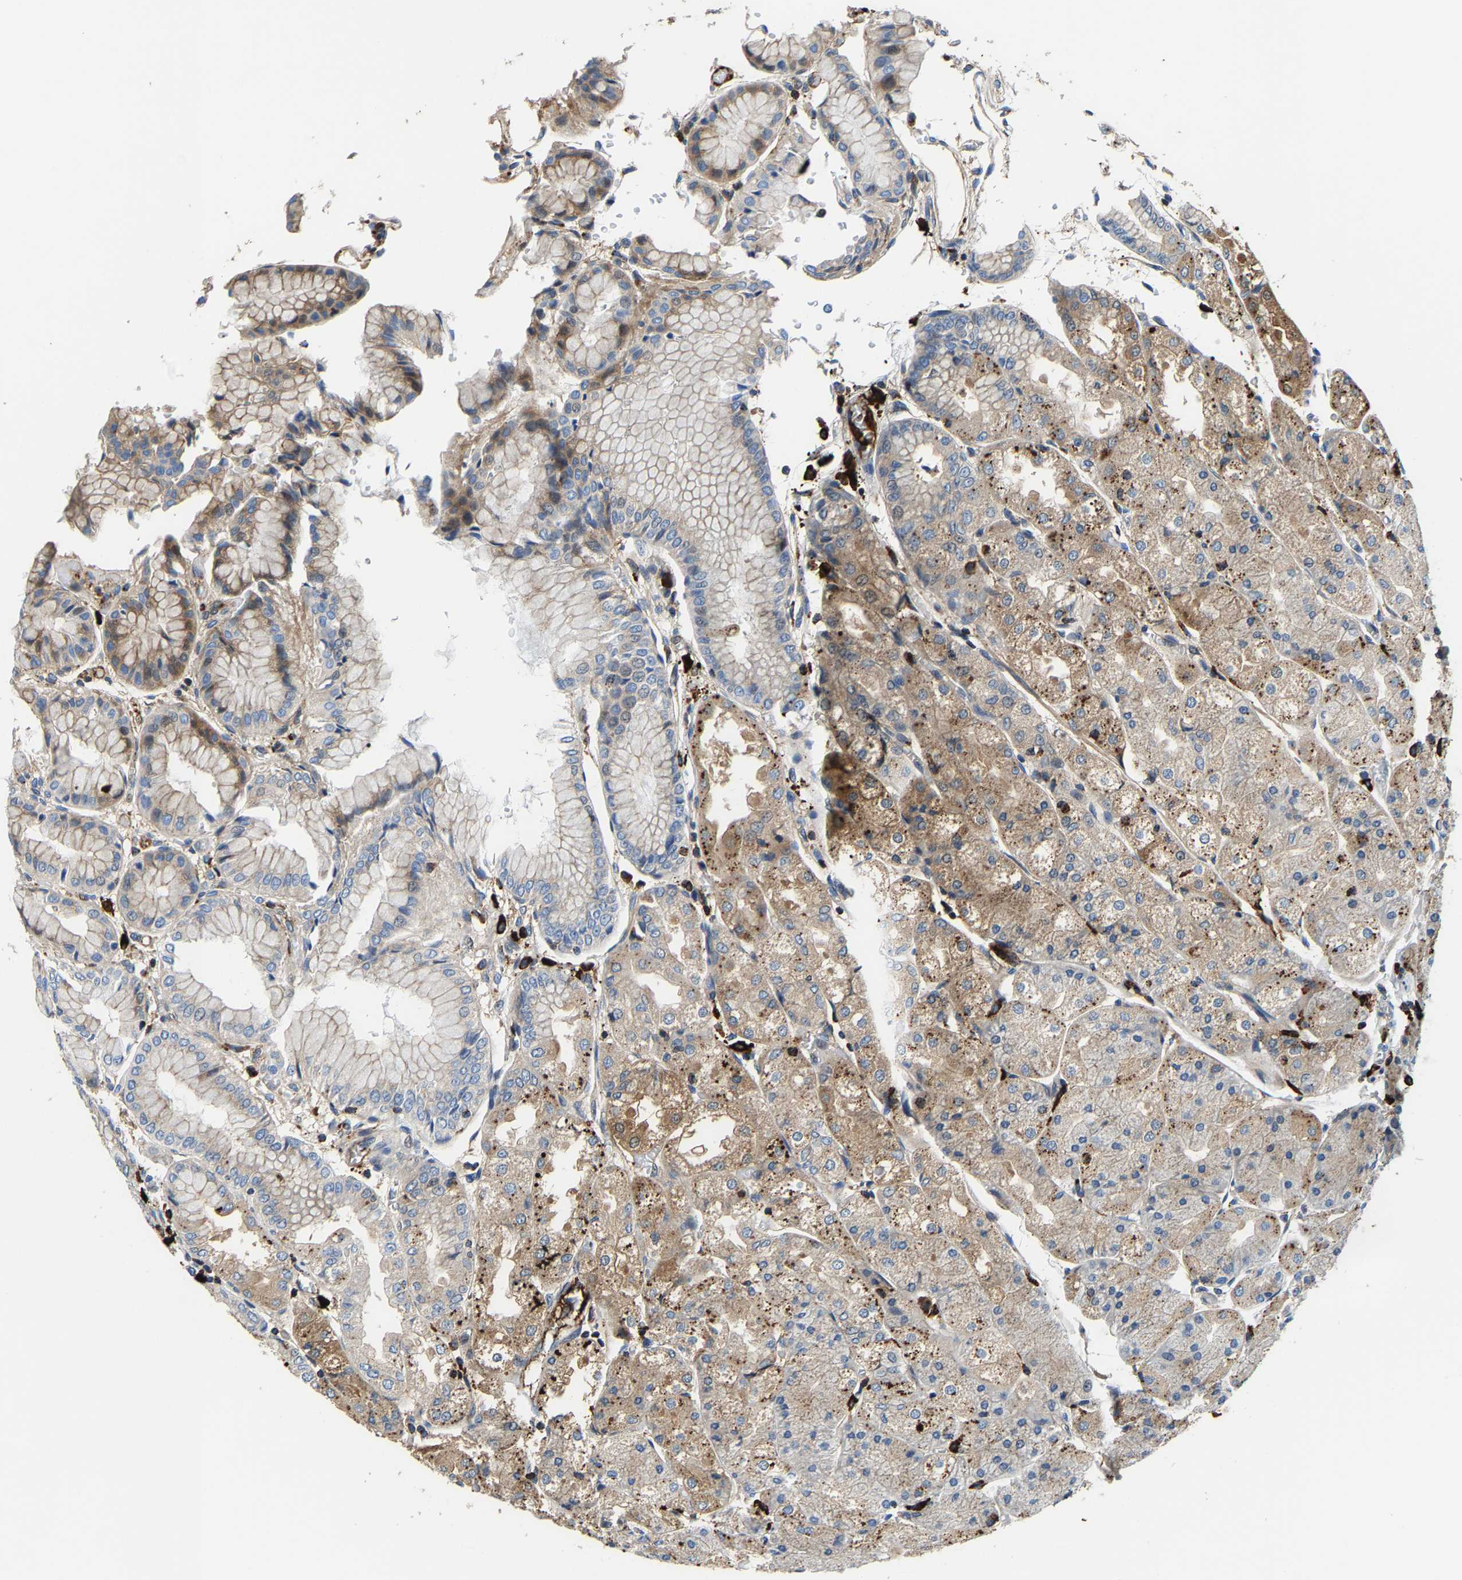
{"staining": {"intensity": "moderate", "quantity": "25%-75%", "location": "cytoplasmic/membranous"}, "tissue": "stomach", "cell_type": "Glandular cells", "image_type": "normal", "snomed": [{"axis": "morphology", "description": "Normal tissue, NOS"}, {"axis": "topography", "description": "Stomach, upper"}], "caption": "Immunohistochemistry of unremarkable stomach exhibits medium levels of moderate cytoplasmic/membranous expression in about 25%-75% of glandular cells. Immunohistochemistry (ihc) stains the protein in brown and the nuclei are stained blue.", "gene": "DPP7", "patient": {"sex": "male", "age": 72}}